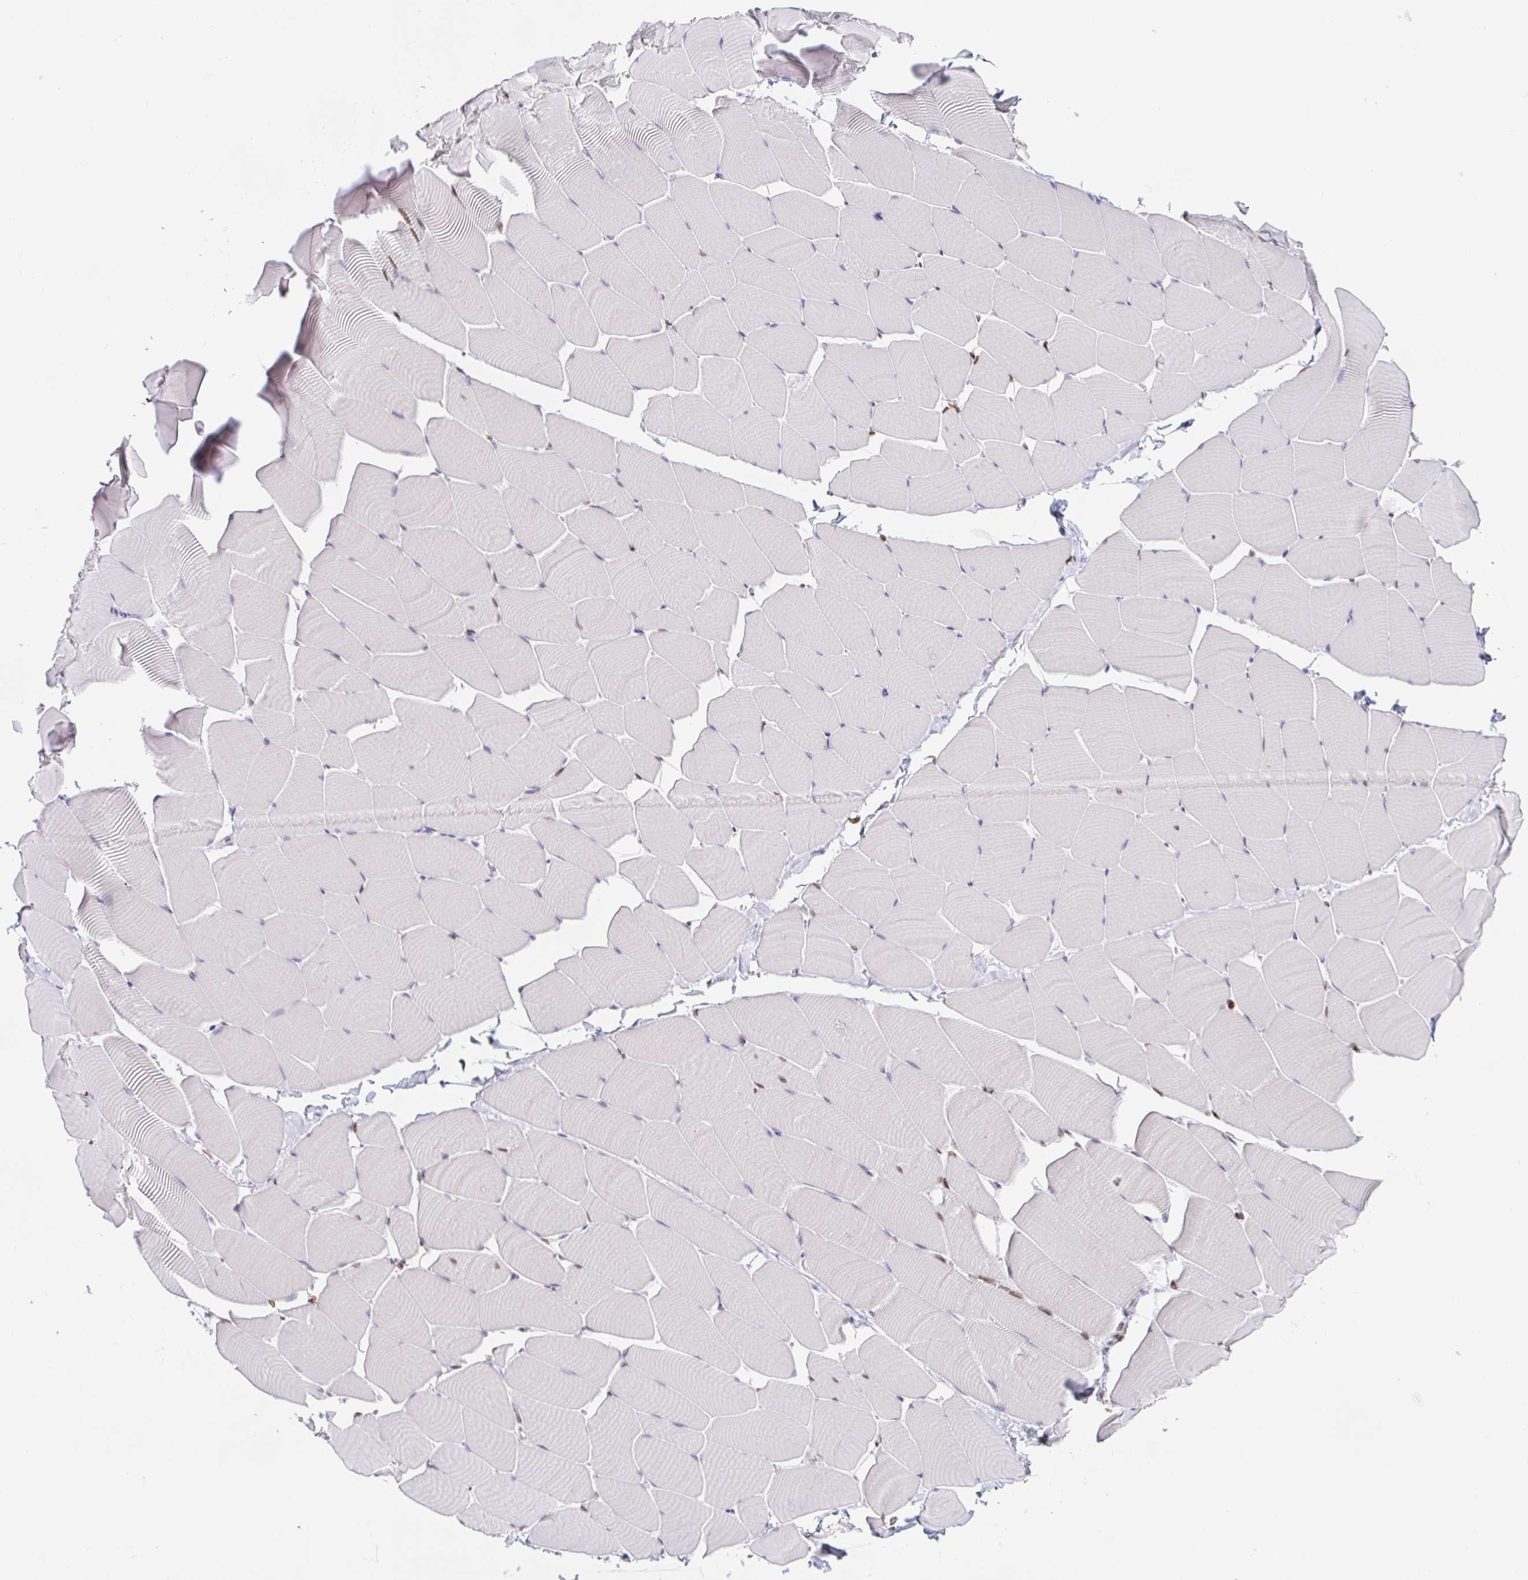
{"staining": {"intensity": "moderate", "quantity": "<25%", "location": "nuclear"}, "tissue": "skeletal muscle", "cell_type": "Myocytes", "image_type": "normal", "snomed": [{"axis": "morphology", "description": "Normal tissue, NOS"}, {"axis": "topography", "description": "Skeletal muscle"}], "caption": "This photomicrograph displays immunohistochemistry staining of unremarkable skeletal muscle, with low moderate nuclear staining in approximately <25% of myocytes.", "gene": "BTBD7", "patient": {"sex": "male", "age": 25}}